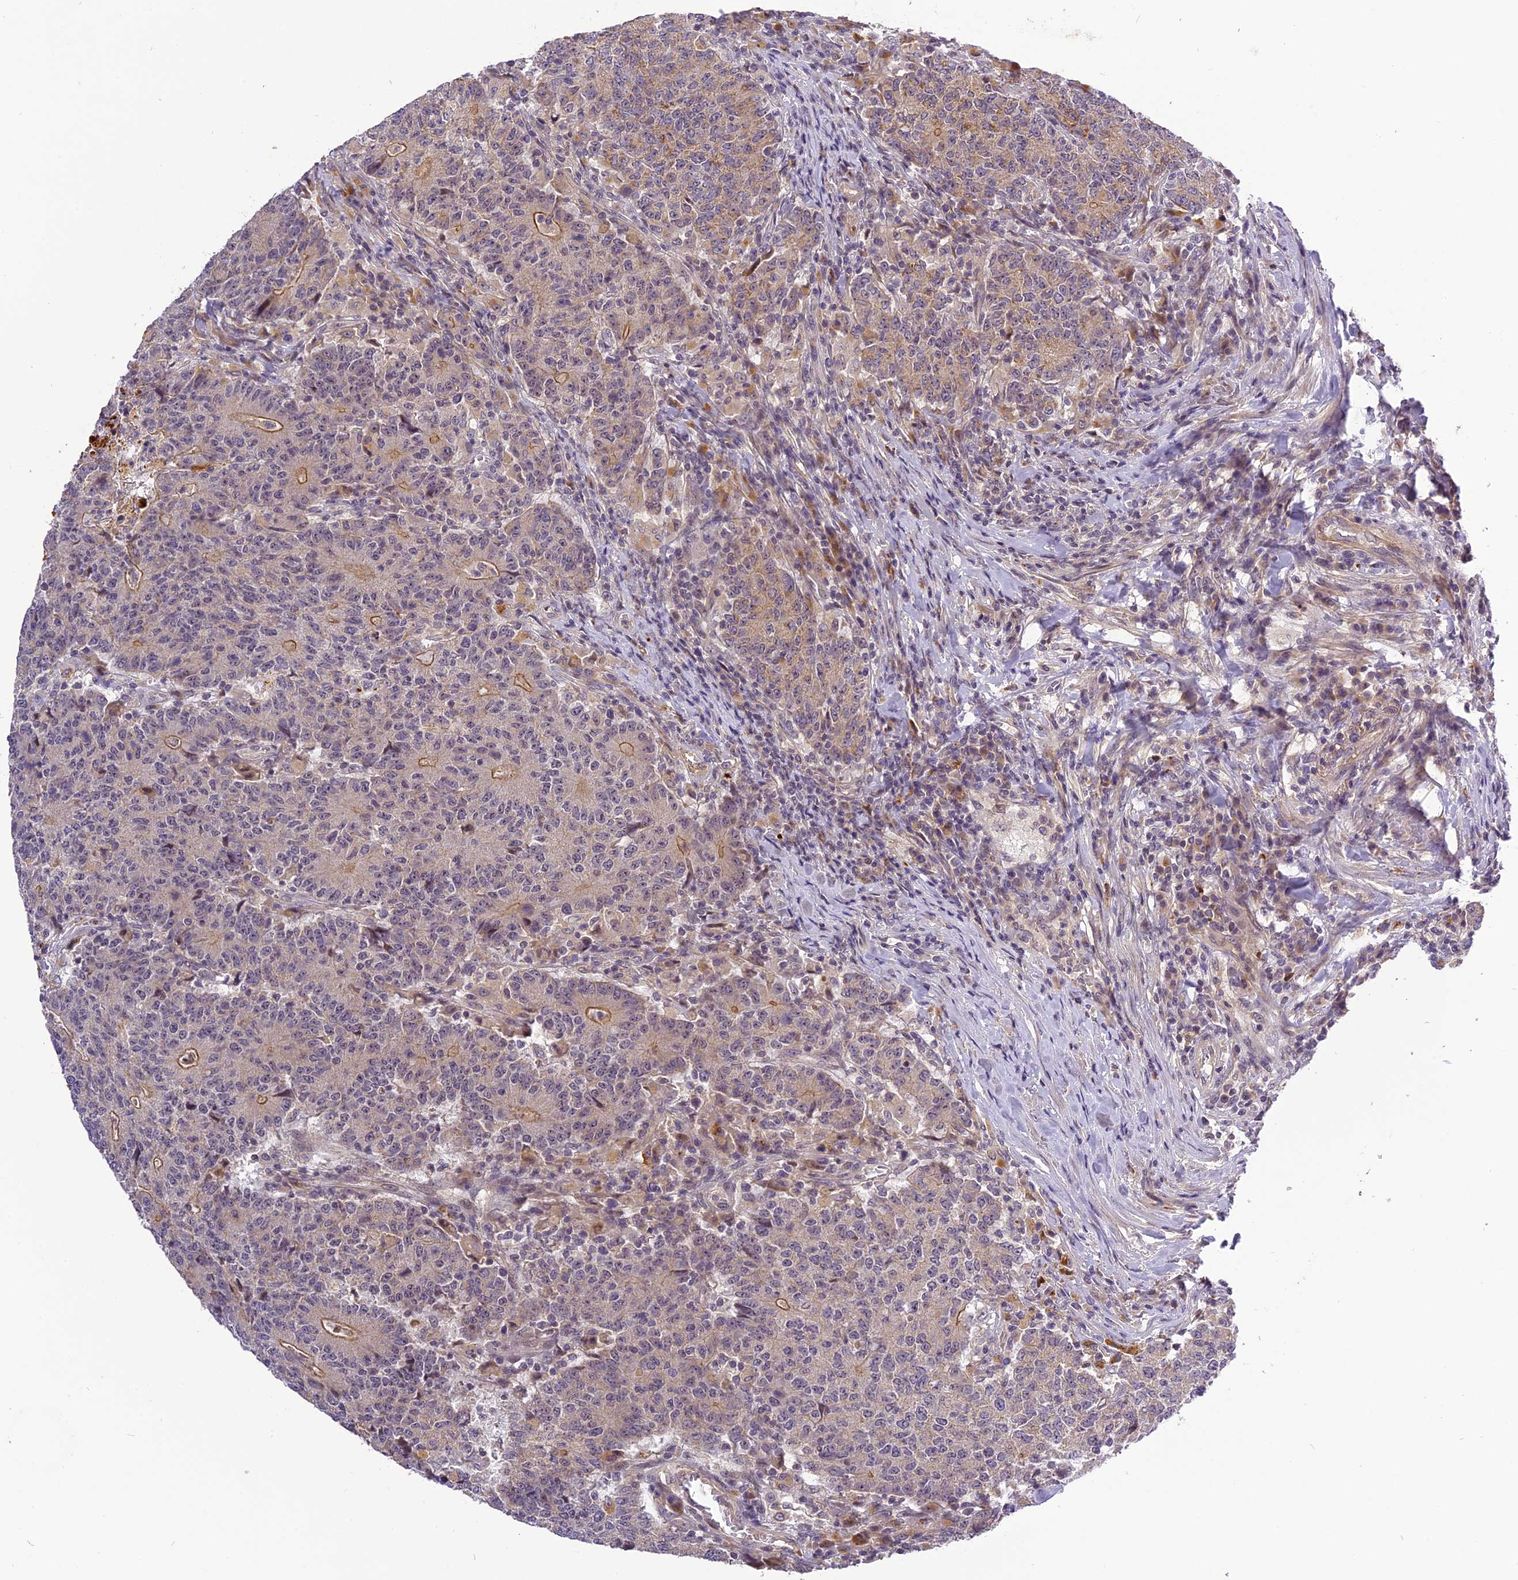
{"staining": {"intensity": "moderate", "quantity": "<25%", "location": "cytoplasmic/membranous"}, "tissue": "colorectal cancer", "cell_type": "Tumor cells", "image_type": "cancer", "snomed": [{"axis": "morphology", "description": "Adenocarcinoma, NOS"}, {"axis": "topography", "description": "Colon"}], "caption": "About <25% of tumor cells in colorectal adenocarcinoma exhibit moderate cytoplasmic/membranous protein positivity as visualized by brown immunohistochemical staining.", "gene": "FNIP2", "patient": {"sex": "female", "age": 75}}